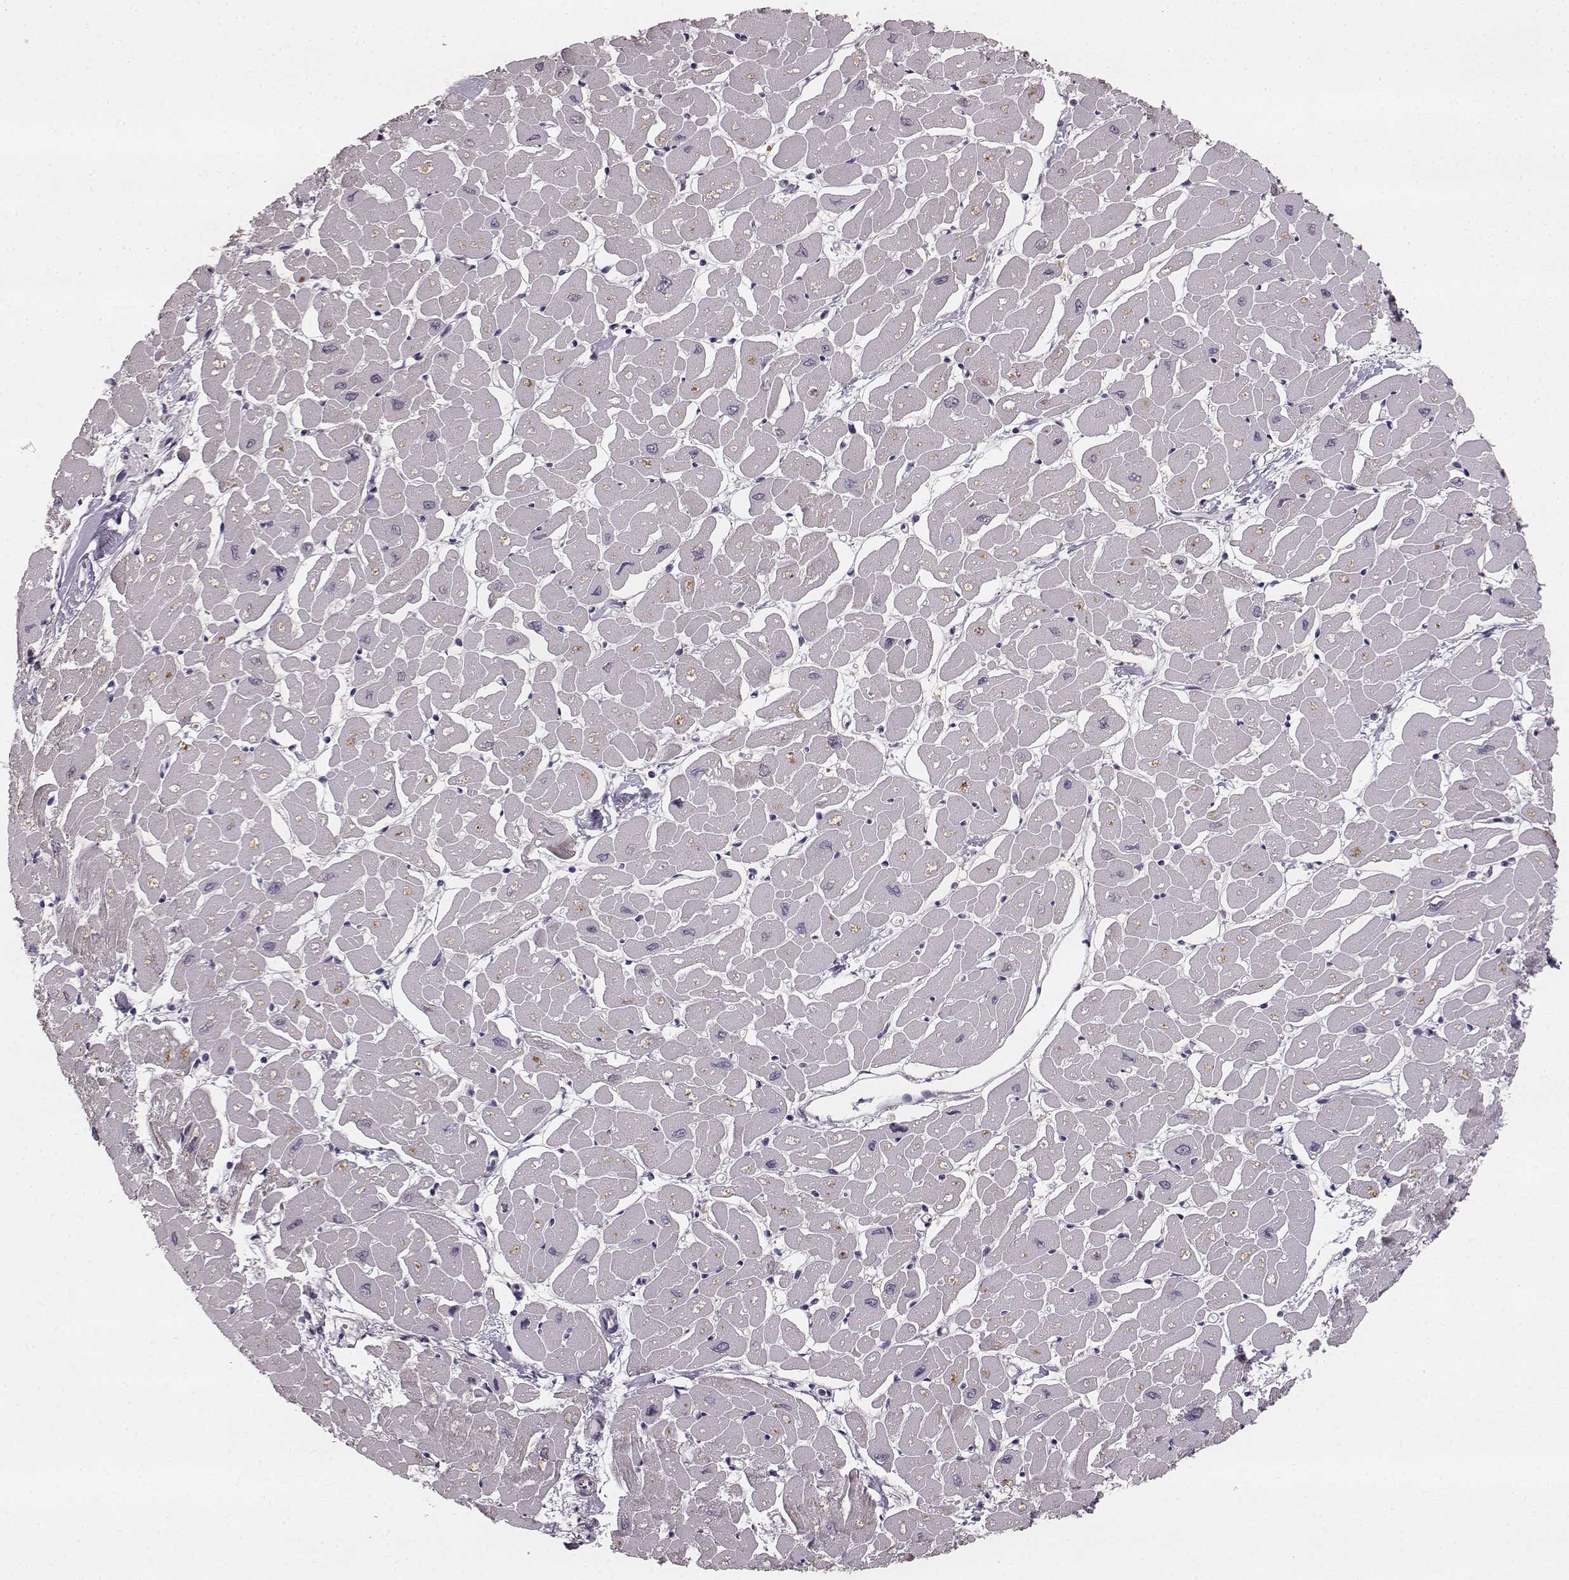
{"staining": {"intensity": "negative", "quantity": "none", "location": "none"}, "tissue": "heart muscle", "cell_type": "Cardiomyocytes", "image_type": "normal", "snomed": [{"axis": "morphology", "description": "Normal tissue, NOS"}, {"axis": "topography", "description": "Heart"}], "caption": "Immunohistochemical staining of benign heart muscle reveals no significant positivity in cardiomyocytes.", "gene": "YJEFN3", "patient": {"sex": "male", "age": 57}}